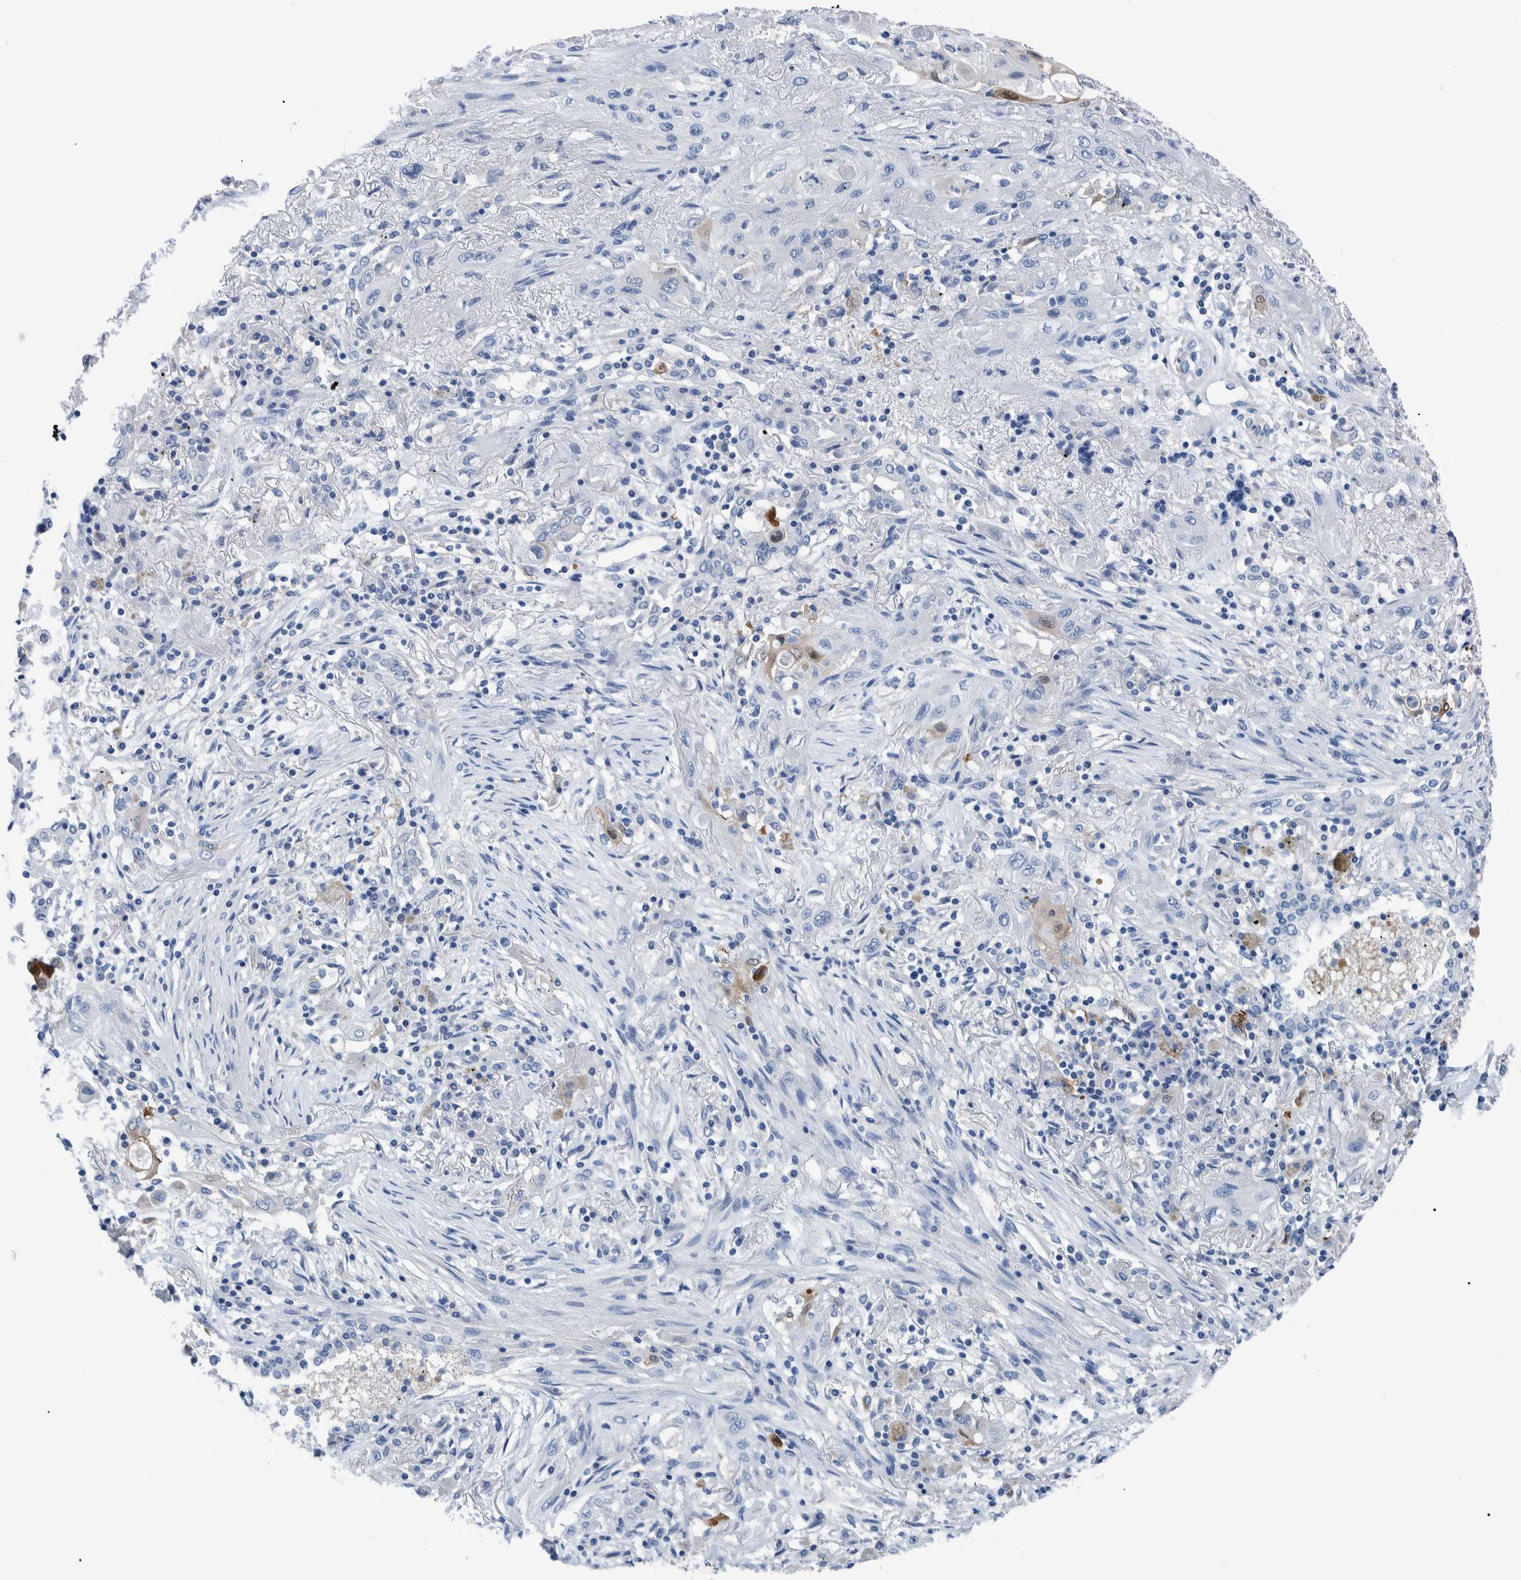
{"staining": {"intensity": "negative", "quantity": "none", "location": "none"}, "tissue": "lung cancer", "cell_type": "Tumor cells", "image_type": "cancer", "snomed": [{"axis": "morphology", "description": "Squamous cell carcinoma, NOS"}, {"axis": "topography", "description": "Lung"}], "caption": "Micrograph shows no protein staining in tumor cells of lung cancer tissue.", "gene": "IDO1", "patient": {"sex": "female", "age": 47}}